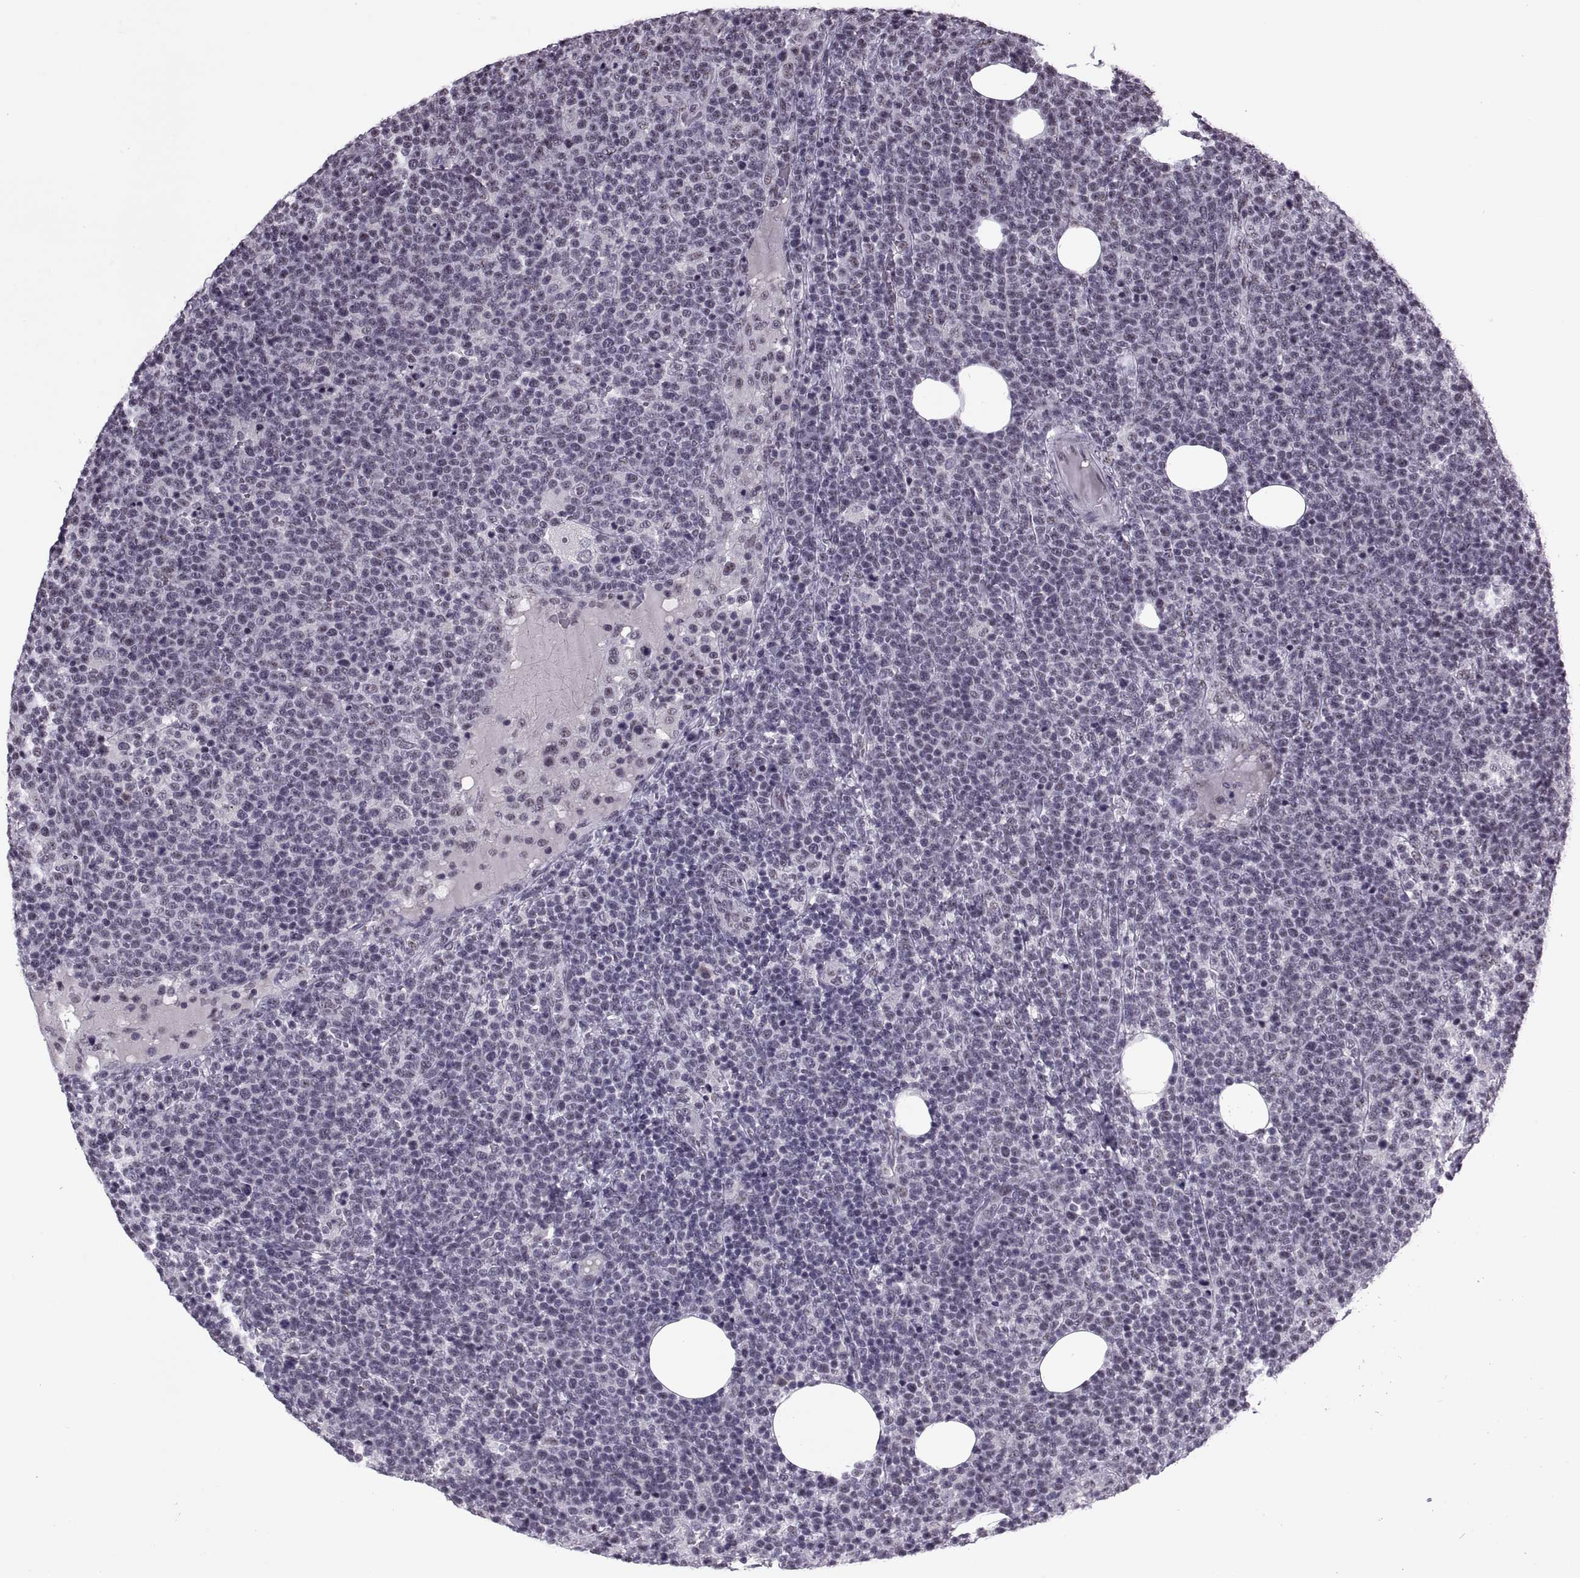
{"staining": {"intensity": "negative", "quantity": "none", "location": "none"}, "tissue": "lymphoma", "cell_type": "Tumor cells", "image_type": "cancer", "snomed": [{"axis": "morphology", "description": "Malignant lymphoma, non-Hodgkin's type, High grade"}, {"axis": "topography", "description": "Lymph node"}], "caption": "IHC photomicrograph of neoplastic tissue: lymphoma stained with DAB exhibits no significant protein expression in tumor cells.", "gene": "MAGEA4", "patient": {"sex": "male", "age": 61}}